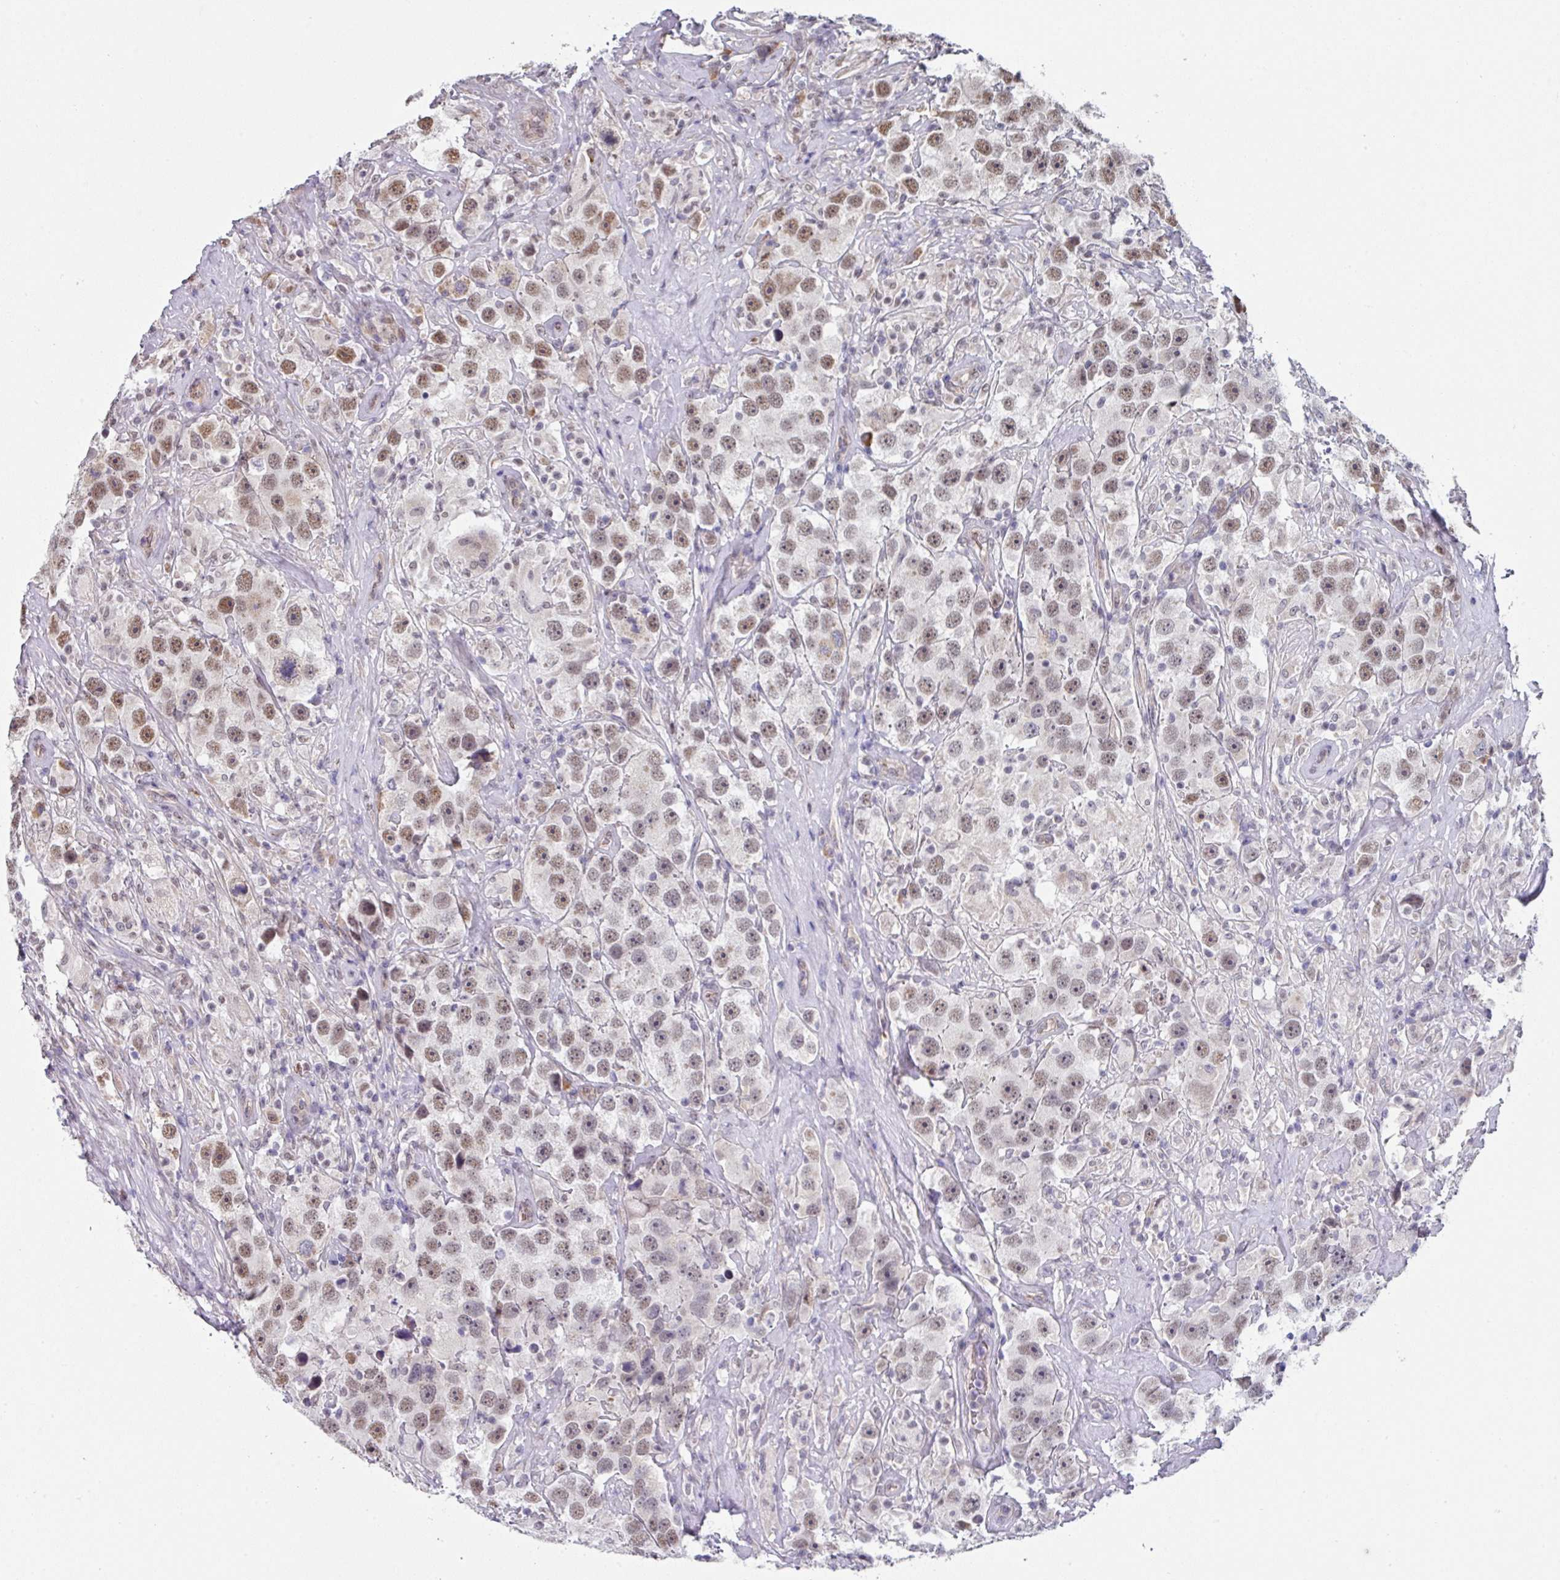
{"staining": {"intensity": "moderate", "quantity": ">75%", "location": "nuclear"}, "tissue": "testis cancer", "cell_type": "Tumor cells", "image_type": "cancer", "snomed": [{"axis": "morphology", "description": "Seminoma, NOS"}, {"axis": "topography", "description": "Testis"}], "caption": "Brown immunohistochemical staining in human seminoma (testis) demonstrates moderate nuclear positivity in about >75% of tumor cells. The protein is shown in brown color, while the nuclei are stained blue.", "gene": "TMED5", "patient": {"sex": "male", "age": 49}}